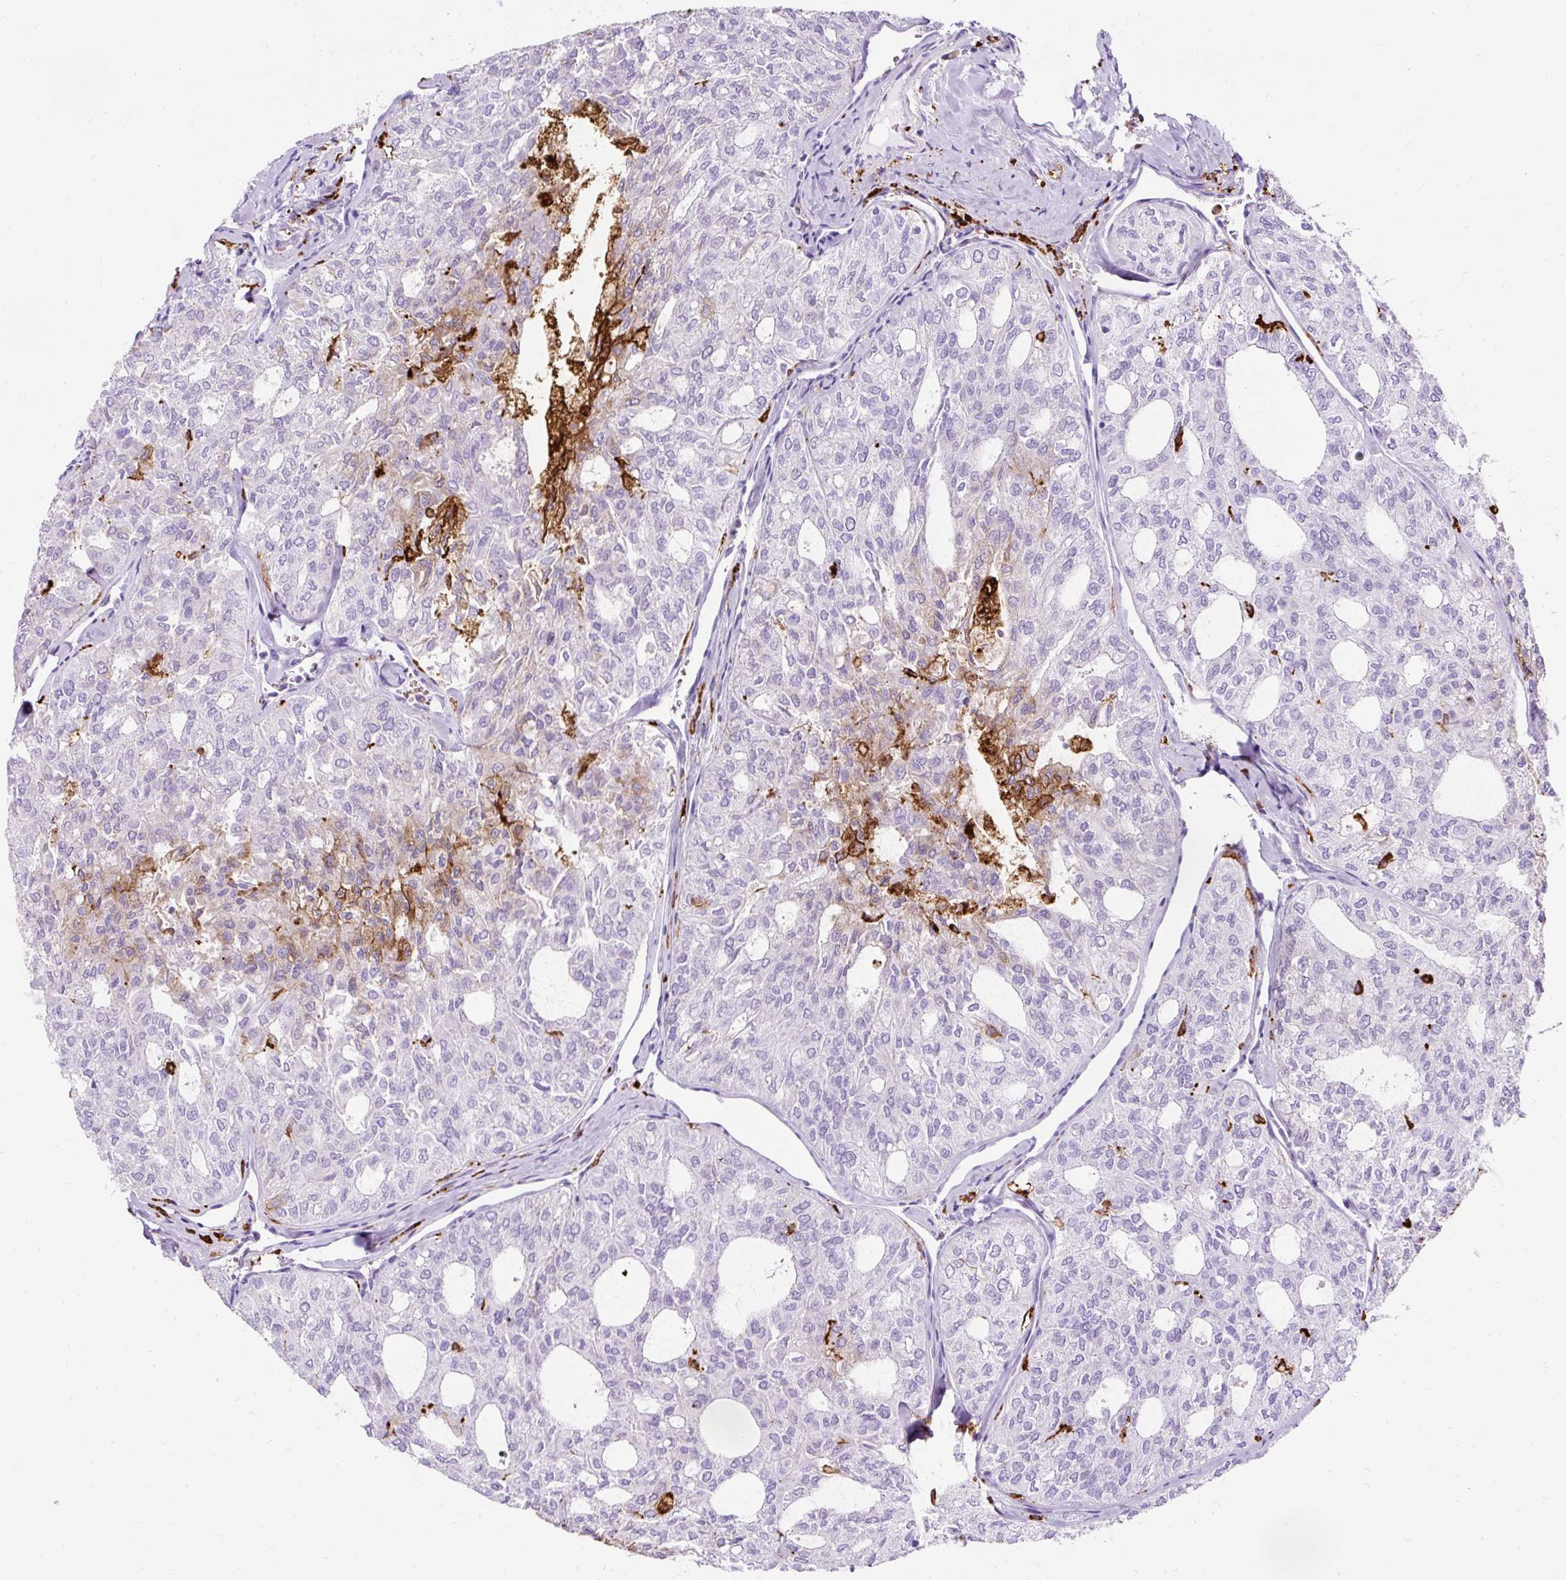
{"staining": {"intensity": "moderate", "quantity": "<25%", "location": "cytoplasmic/membranous"}, "tissue": "thyroid cancer", "cell_type": "Tumor cells", "image_type": "cancer", "snomed": [{"axis": "morphology", "description": "Follicular adenoma carcinoma, NOS"}, {"axis": "topography", "description": "Thyroid gland"}], "caption": "Protein analysis of thyroid cancer (follicular adenoma carcinoma) tissue reveals moderate cytoplasmic/membranous staining in about <25% of tumor cells.", "gene": "HLA-DRA", "patient": {"sex": "male", "age": 75}}